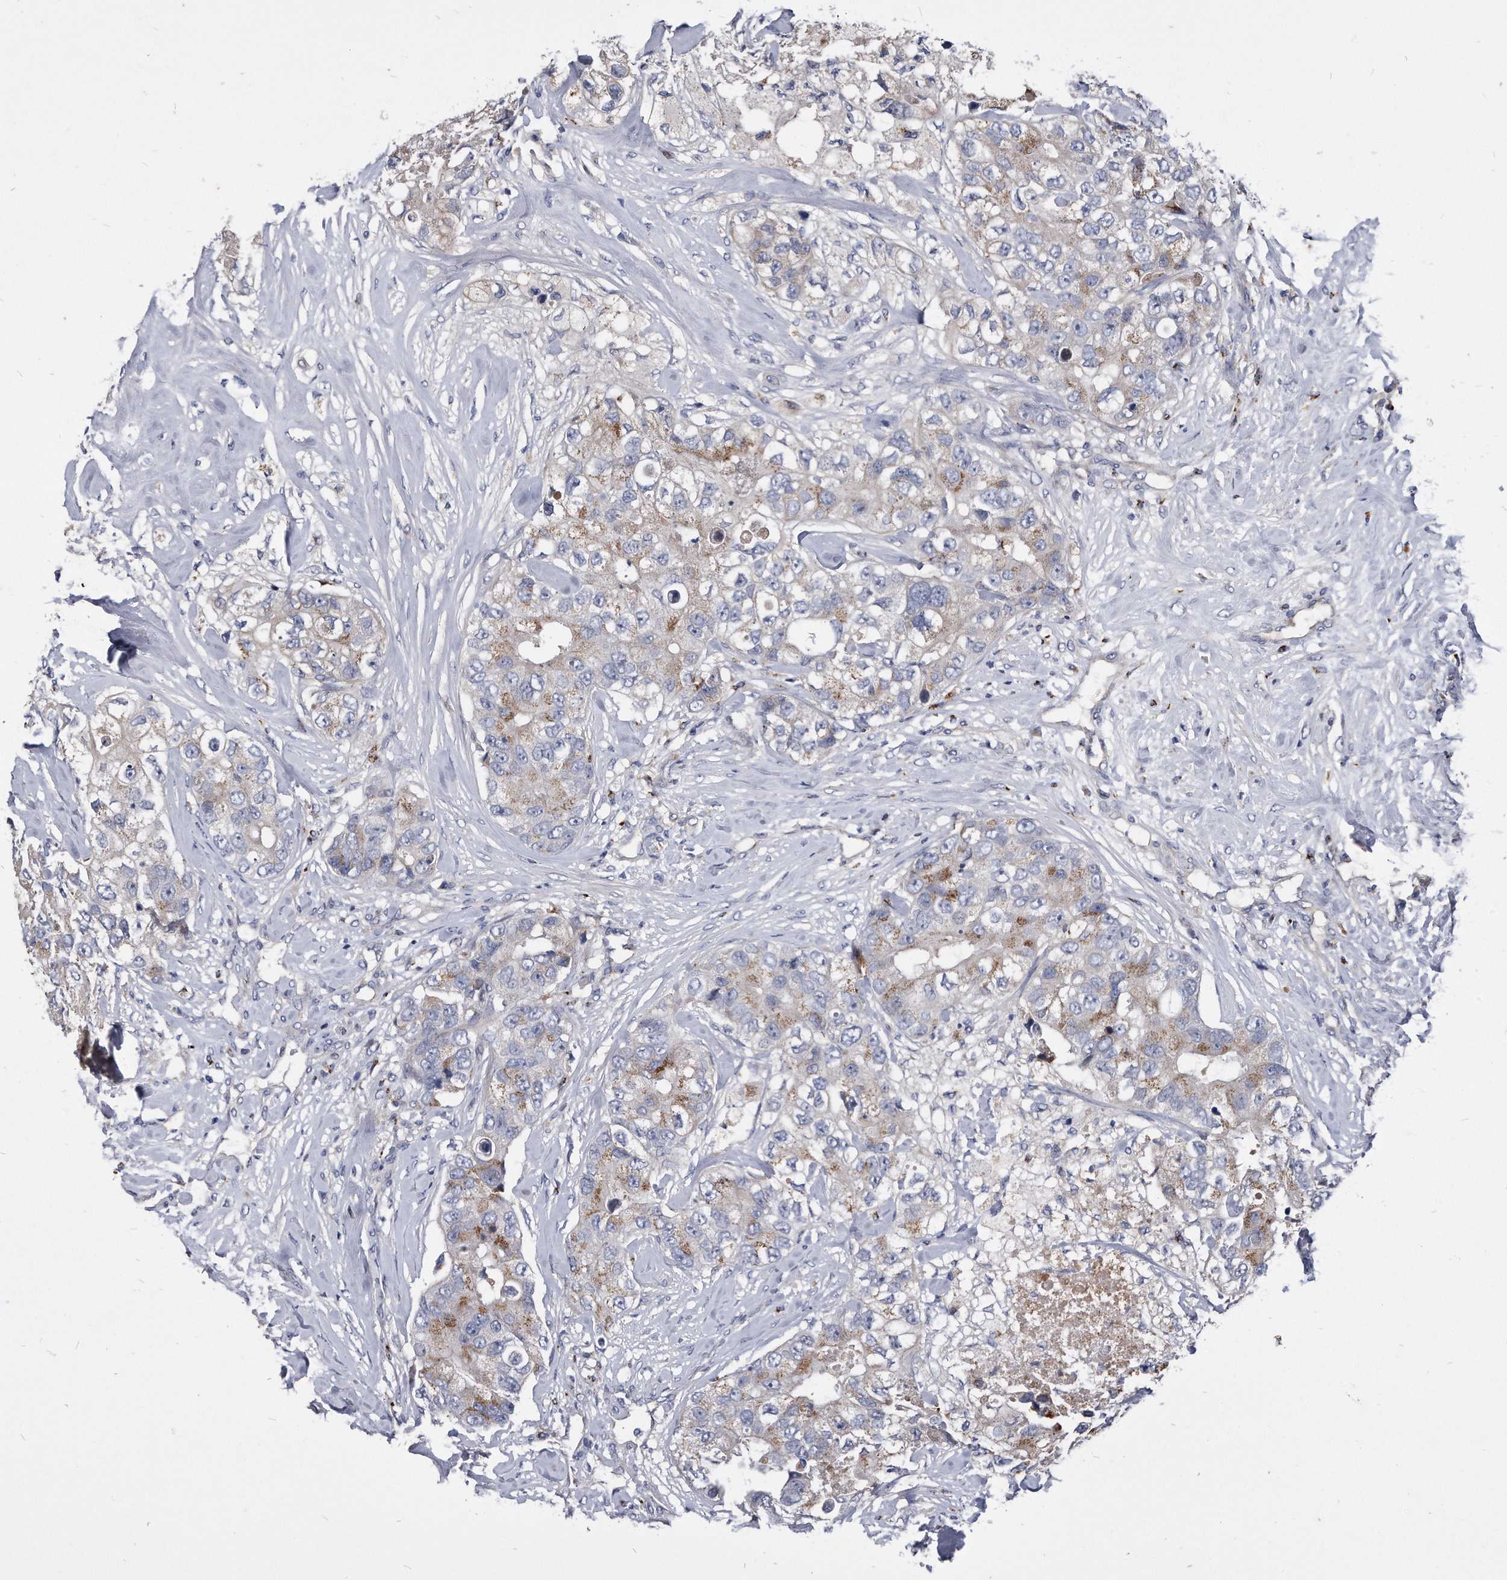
{"staining": {"intensity": "moderate", "quantity": "25%-75%", "location": "cytoplasmic/membranous"}, "tissue": "breast cancer", "cell_type": "Tumor cells", "image_type": "cancer", "snomed": [{"axis": "morphology", "description": "Duct carcinoma"}, {"axis": "topography", "description": "Breast"}], "caption": "Immunohistochemical staining of breast infiltrating ductal carcinoma shows medium levels of moderate cytoplasmic/membranous expression in about 25%-75% of tumor cells. (brown staining indicates protein expression, while blue staining denotes nuclei).", "gene": "MGAT4A", "patient": {"sex": "female", "age": 62}}